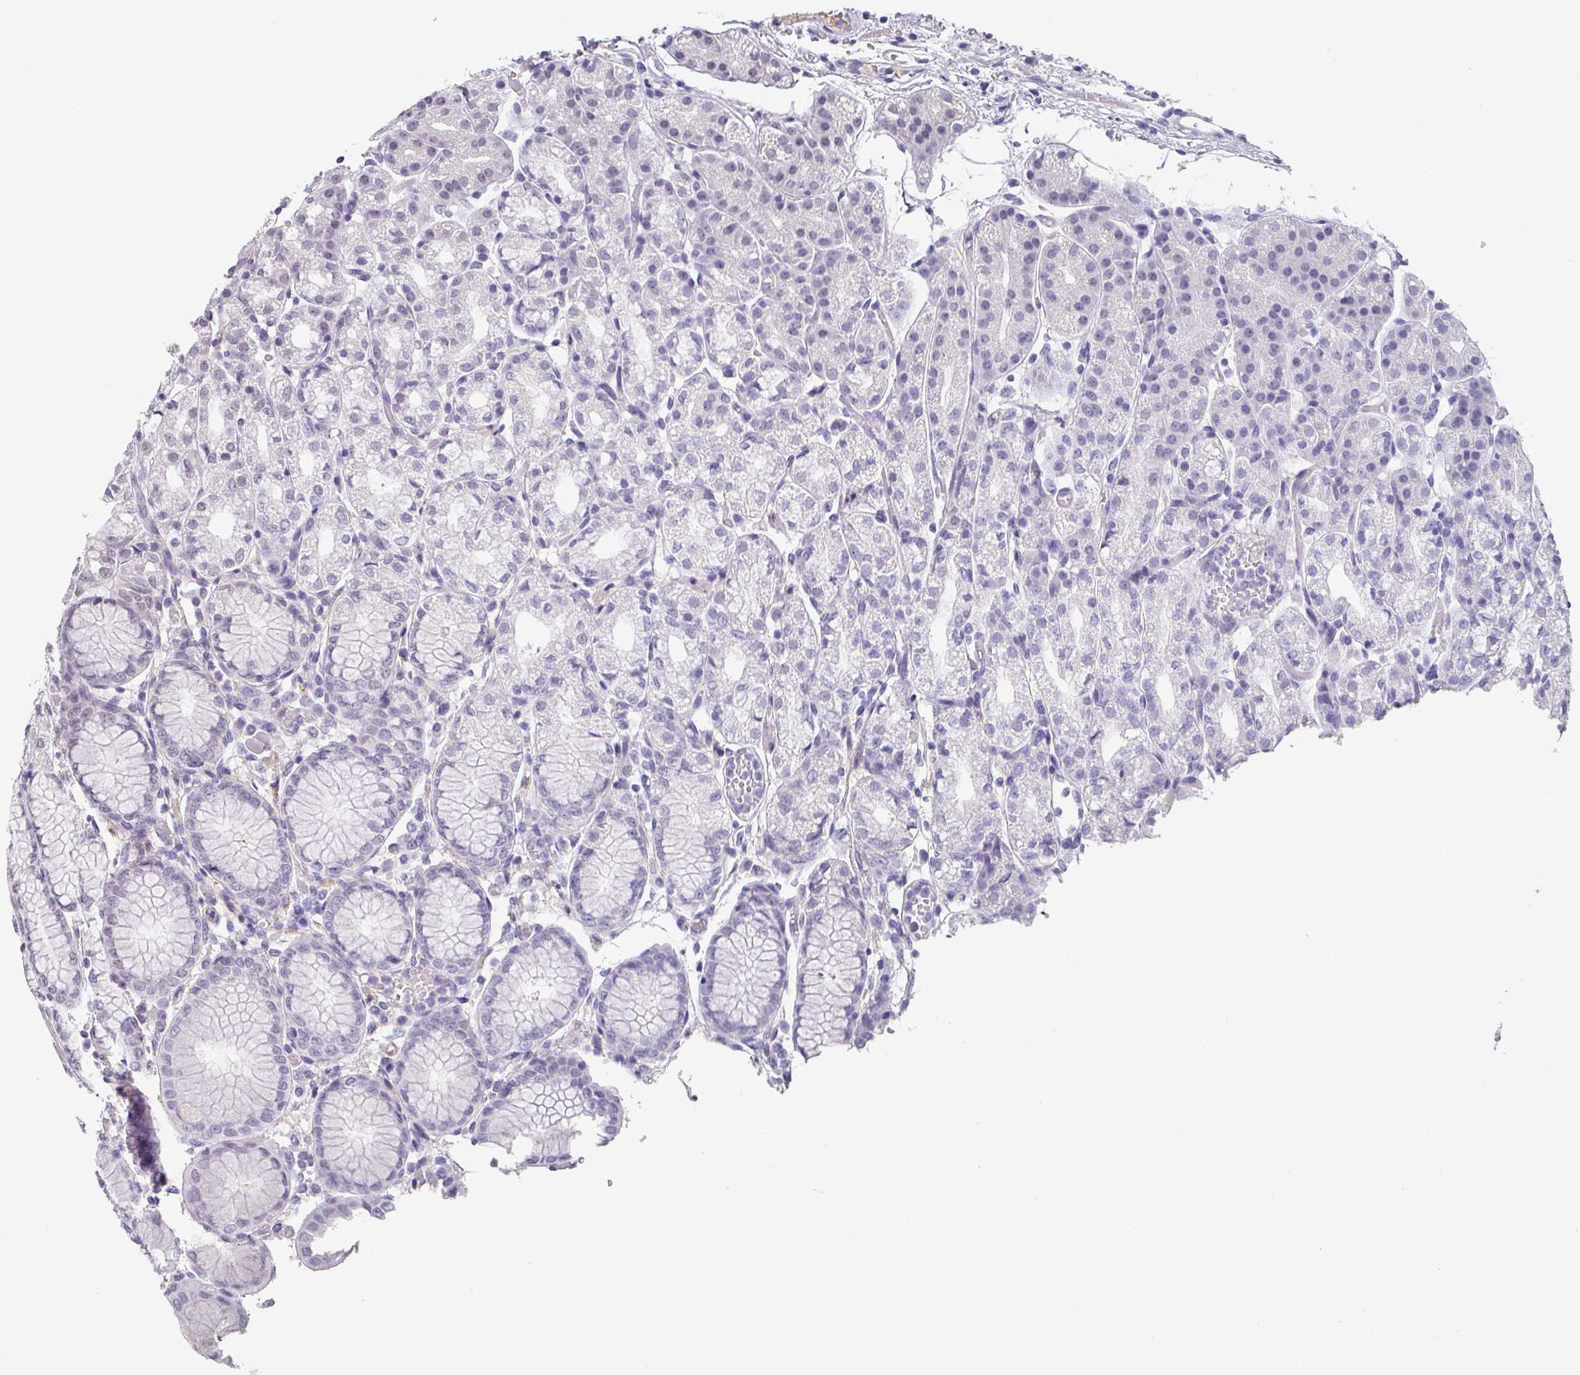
{"staining": {"intensity": "negative", "quantity": "none", "location": "none"}, "tissue": "stomach", "cell_type": "Glandular cells", "image_type": "normal", "snomed": [{"axis": "morphology", "description": "Normal tissue, NOS"}, {"axis": "topography", "description": "Stomach"}], "caption": "DAB (3,3'-diaminobenzidine) immunohistochemical staining of unremarkable human stomach demonstrates no significant expression in glandular cells.", "gene": "C1QB", "patient": {"sex": "female", "age": 57}}